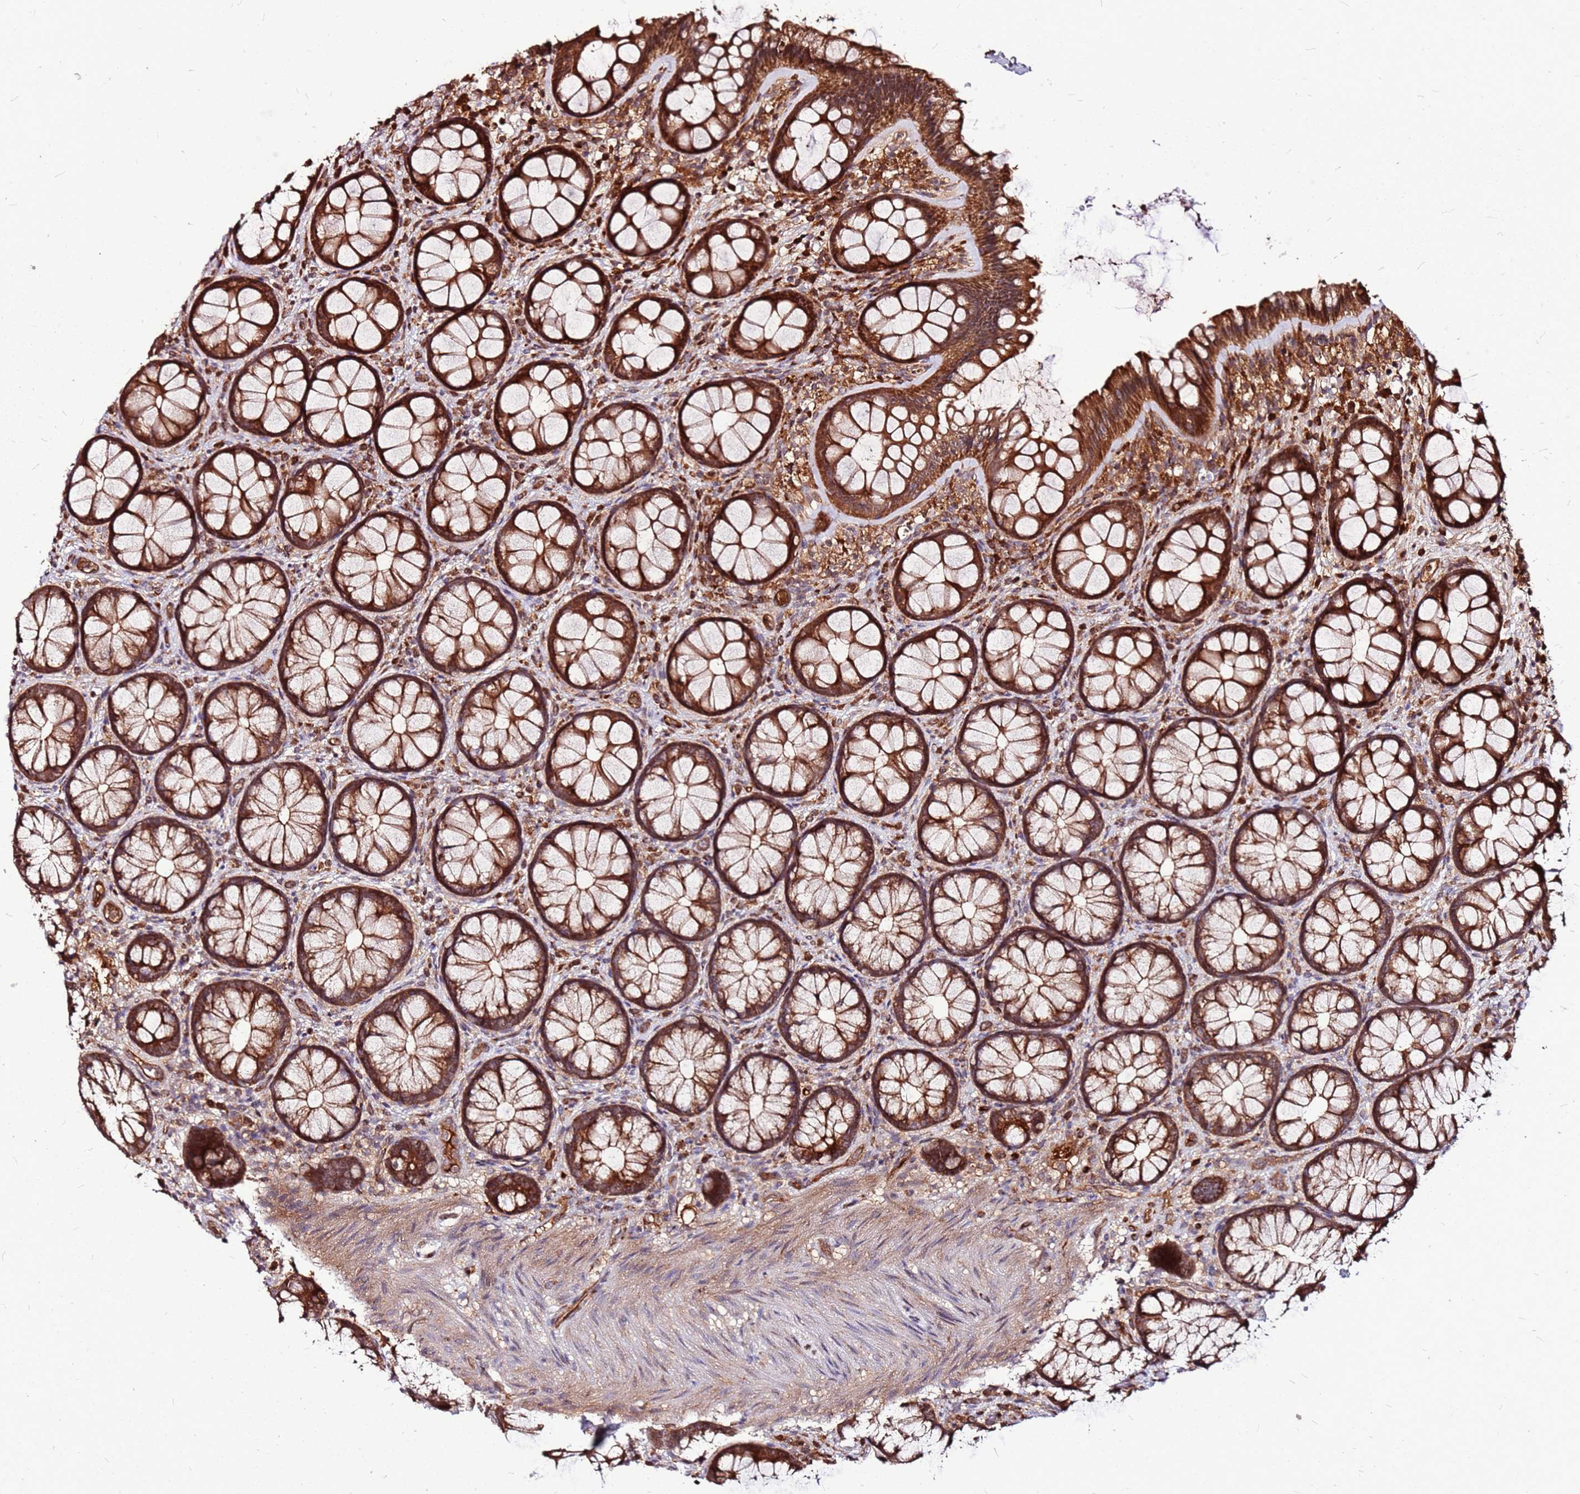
{"staining": {"intensity": "strong", "quantity": ">75%", "location": "cytoplasmic/membranous"}, "tissue": "colon", "cell_type": "Endothelial cells", "image_type": "normal", "snomed": [{"axis": "morphology", "description": "Normal tissue, NOS"}, {"axis": "topography", "description": "Colon"}], "caption": "High-magnification brightfield microscopy of unremarkable colon stained with DAB (3,3'-diaminobenzidine) (brown) and counterstained with hematoxylin (blue). endothelial cells exhibit strong cytoplasmic/membranous expression is seen in about>75% of cells. The protein of interest is stained brown, and the nuclei are stained in blue (DAB (3,3'-diaminobenzidine) IHC with brightfield microscopy, high magnification).", "gene": "LYPLAL1", "patient": {"sex": "male", "age": 46}}